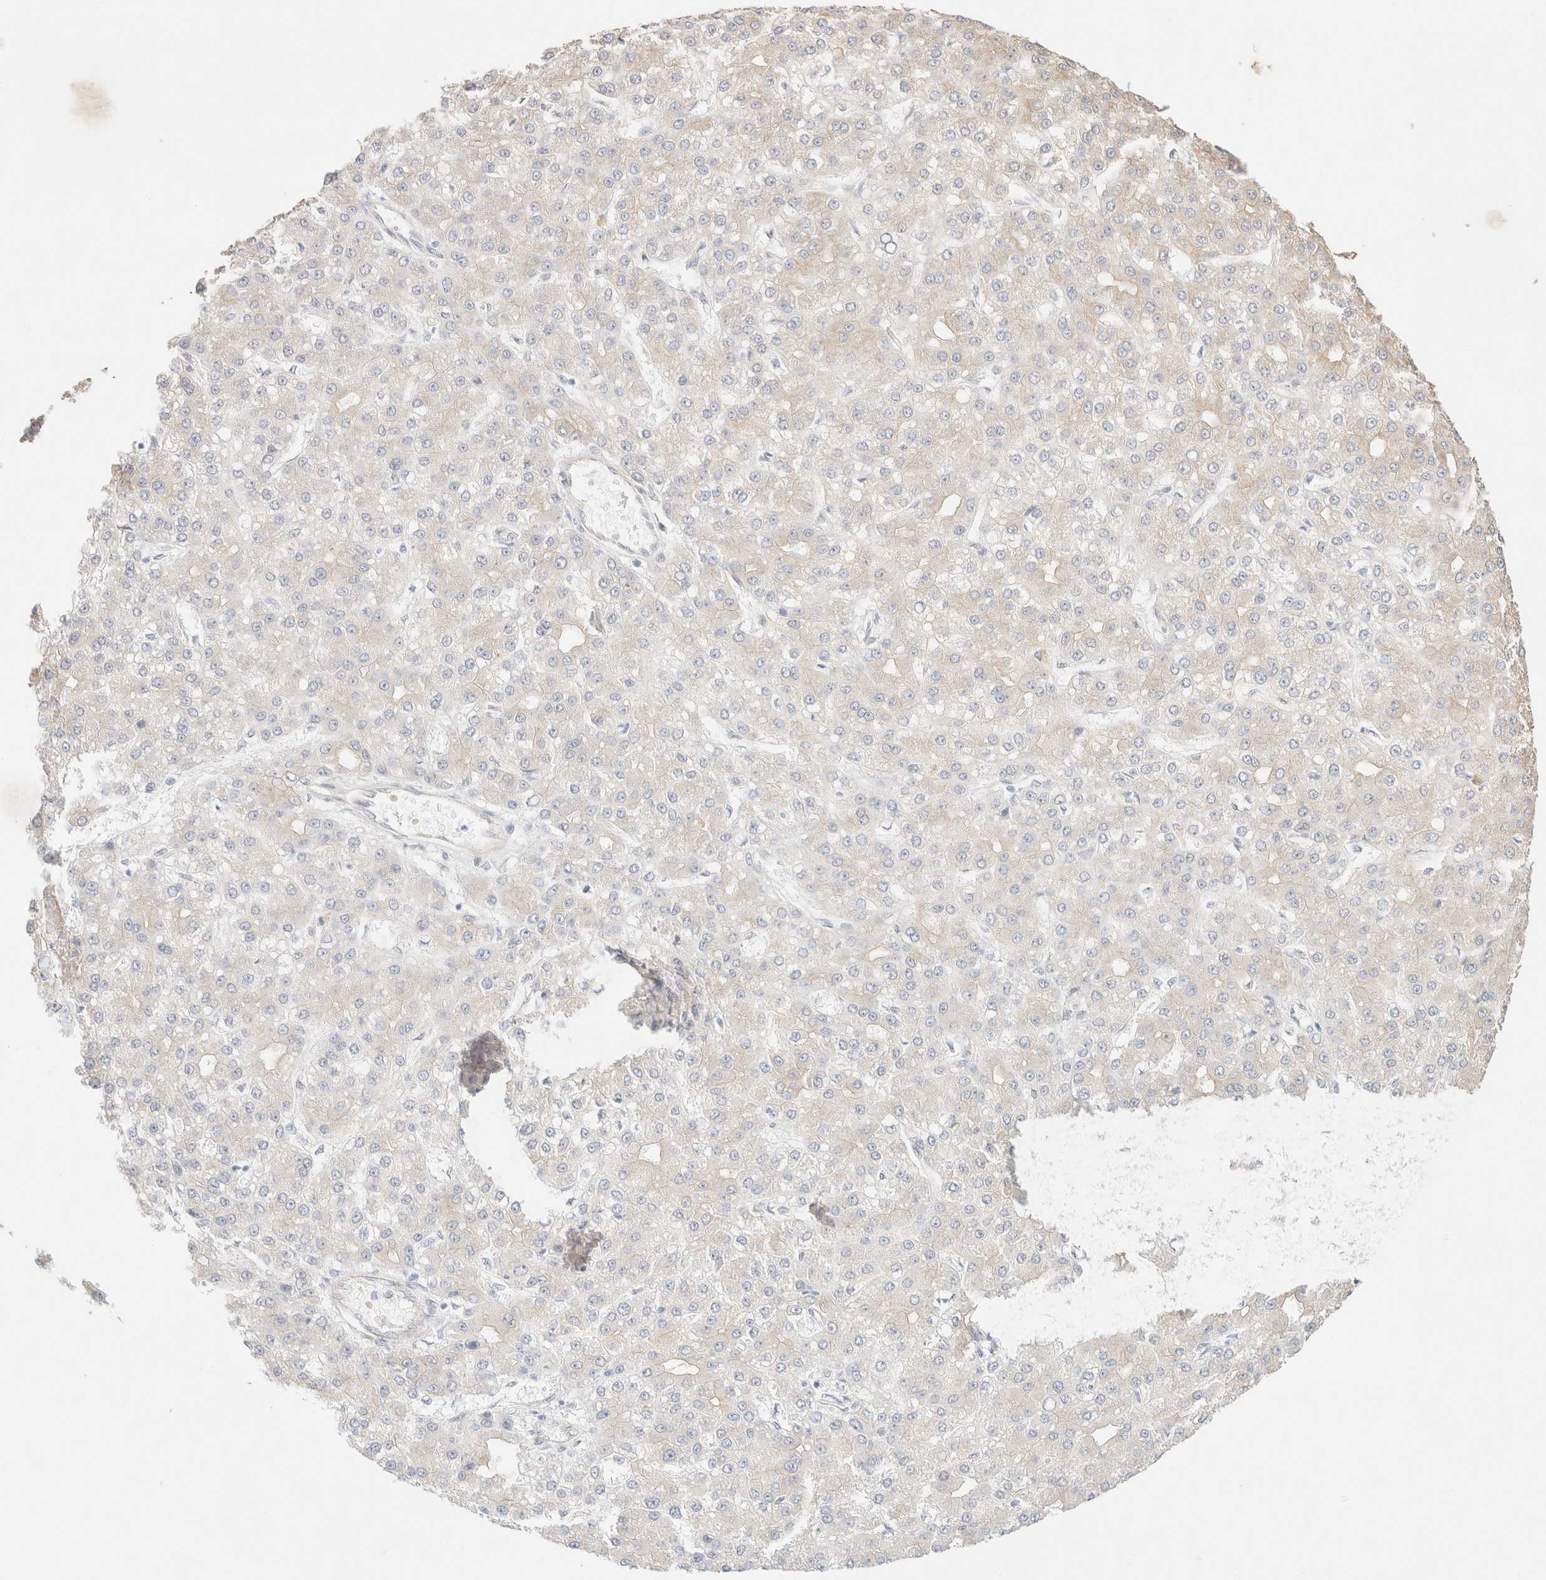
{"staining": {"intensity": "weak", "quantity": "<25%", "location": "cytoplasmic/membranous"}, "tissue": "liver cancer", "cell_type": "Tumor cells", "image_type": "cancer", "snomed": [{"axis": "morphology", "description": "Carcinoma, Hepatocellular, NOS"}, {"axis": "topography", "description": "Liver"}], "caption": "Liver hepatocellular carcinoma stained for a protein using IHC demonstrates no expression tumor cells.", "gene": "CSNK1E", "patient": {"sex": "male", "age": 67}}